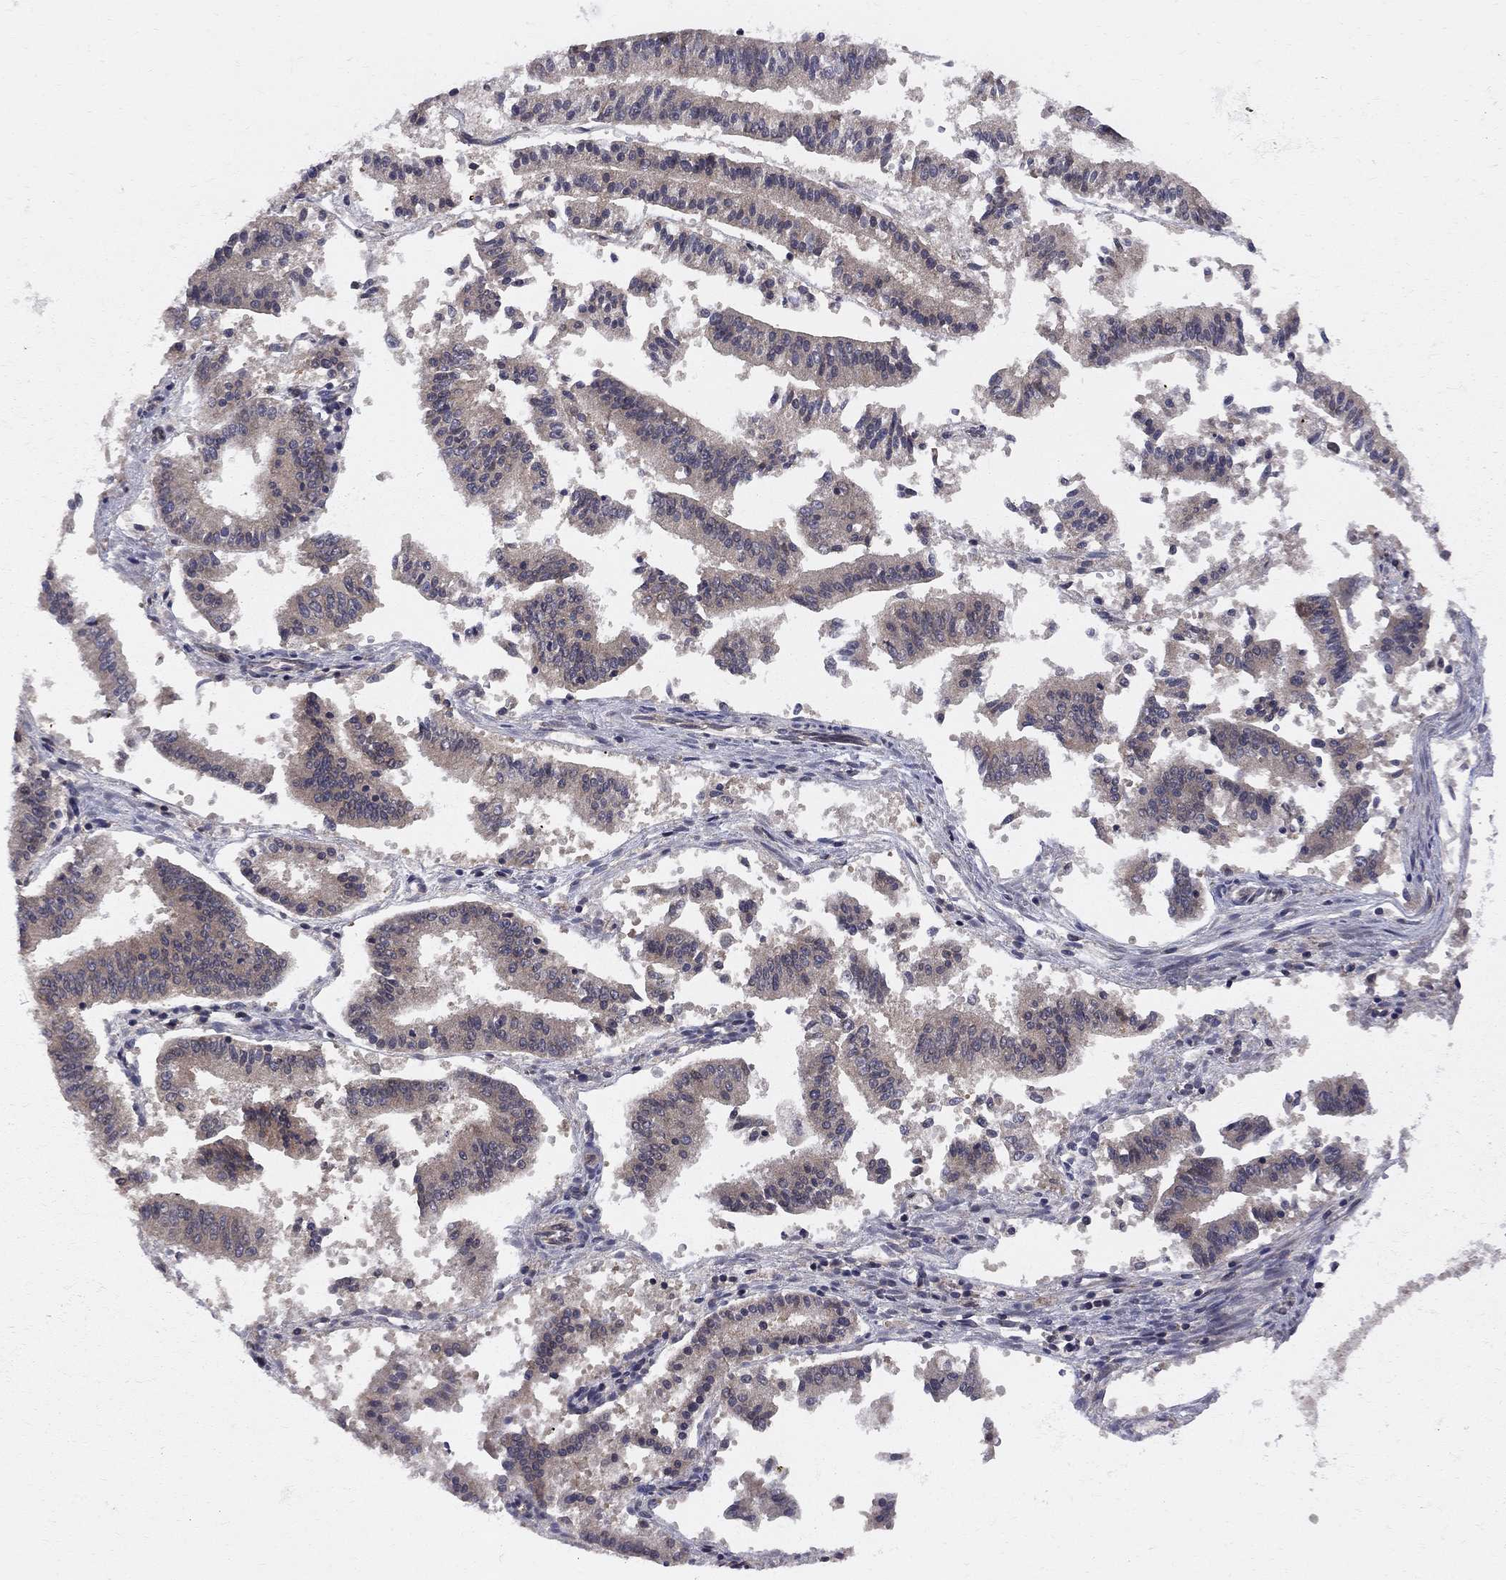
{"staining": {"intensity": "weak", "quantity": ">75%", "location": "cytoplasmic/membranous"}, "tissue": "endometrial cancer", "cell_type": "Tumor cells", "image_type": "cancer", "snomed": [{"axis": "morphology", "description": "Adenocarcinoma, NOS"}, {"axis": "topography", "description": "Endometrium"}], "caption": "Immunohistochemistry (IHC) micrograph of neoplastic tissue: human endometrial cancer stained using immunohistochemistry (IHC) shows low levels of weak protein expression localized specifically in the cytoplasmic/membranous of tumor cells, appearing as a cytoplasmic/membranous brown color.", "gene": "CNOT11", "patient": {"sex": "female", "age": 66}}